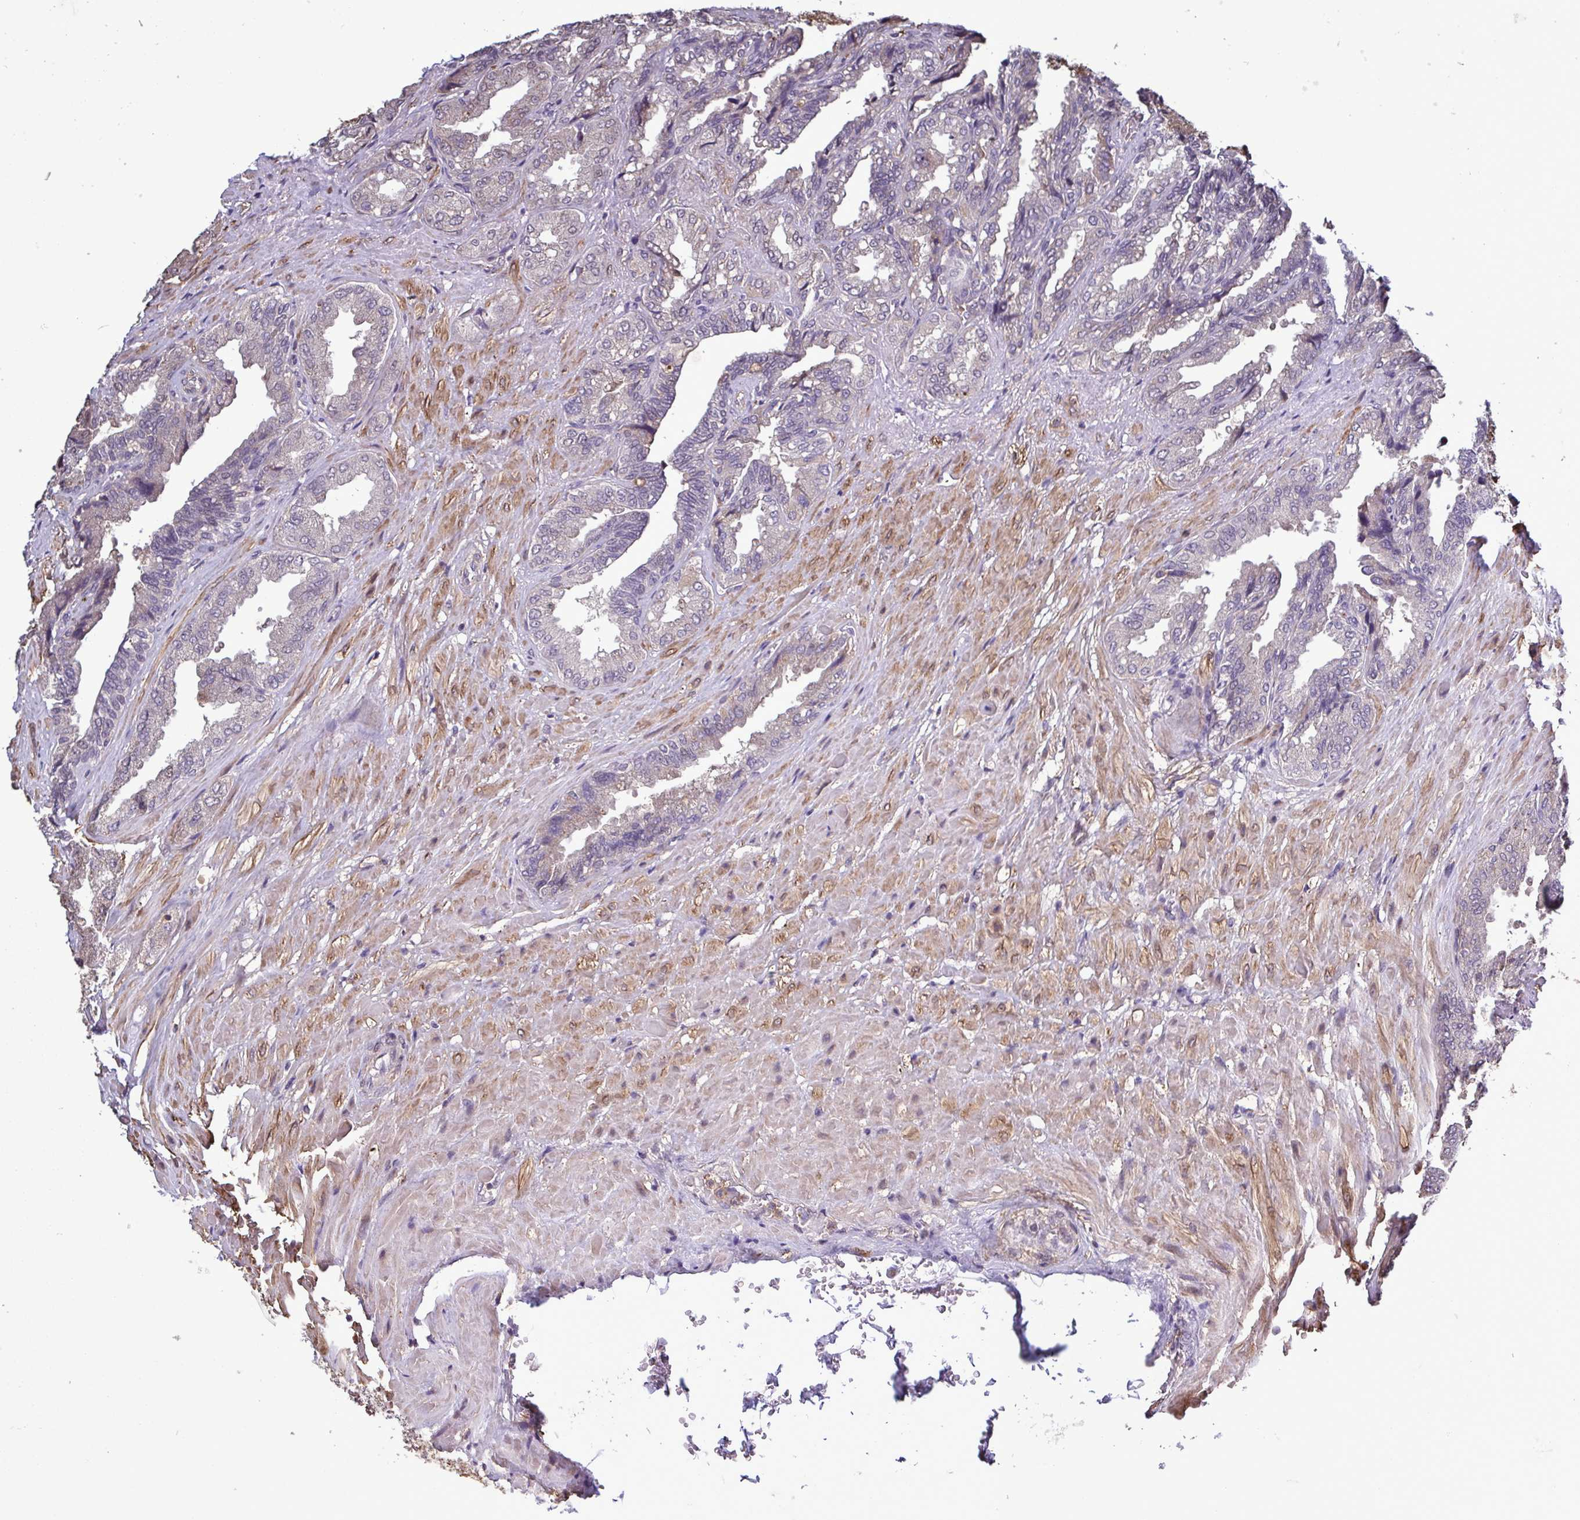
{"staining": {"intensity": "weak", "quantity": "25%-75%", "location": "cytoplasmic/membranous"}, "tissue": "seminal vesicle", "cell_type": "Glandular cells", "image_type": "normal", "snomed": [{"axis": "morphology", "description": "Normal tissue, NOS"}, {"axis": "topography", "description": "Seminal veicle"}], "caption": "The photomicrograph demonstrates a brown stain indicating the presence of a protein in the cytoplasmic/membranous of glandular cells in seminal vesicle.", "gene": "ZNF200", "patient": {"sex": "male", "age": 68}}